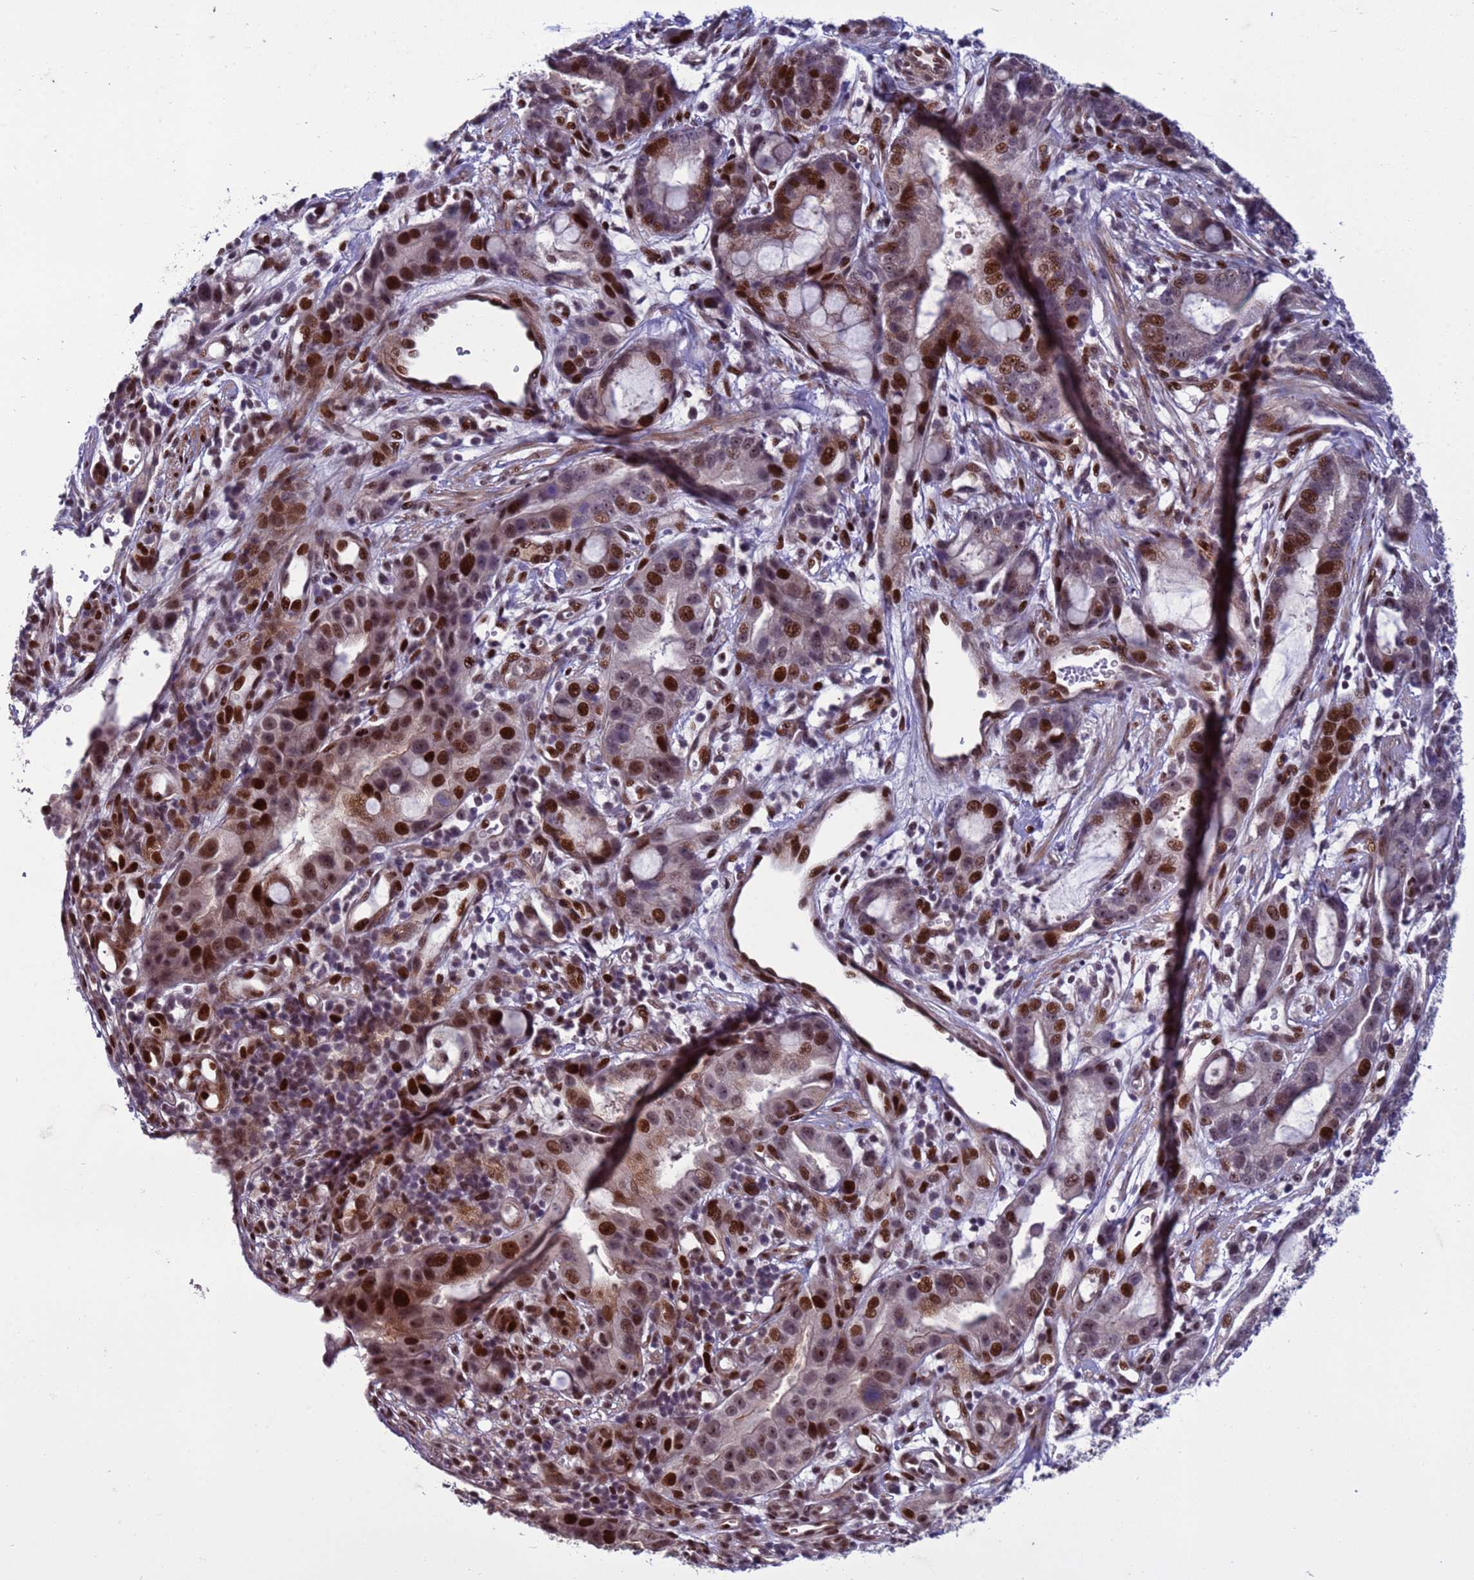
{"staining": {"intensity": "moderate", "quantity": ">75%", "location": "nuclear"}, "tissue": "stomach cancer", "cell_type": "Tumor cells", "image_type": "cancer", "snomed": [{"axis": "morphology", "description": "Adenocarcinoma, NOS"}, {"axis": "topography", "description": "Stomach"}], "caption": "Tumor cells demonstrate medium levels of moderate nuclear staining in about >75% of cells in adenocarcinoma (stomach).", "gene": "SHC3", "patient": {"sex": "male", "age": 55}}